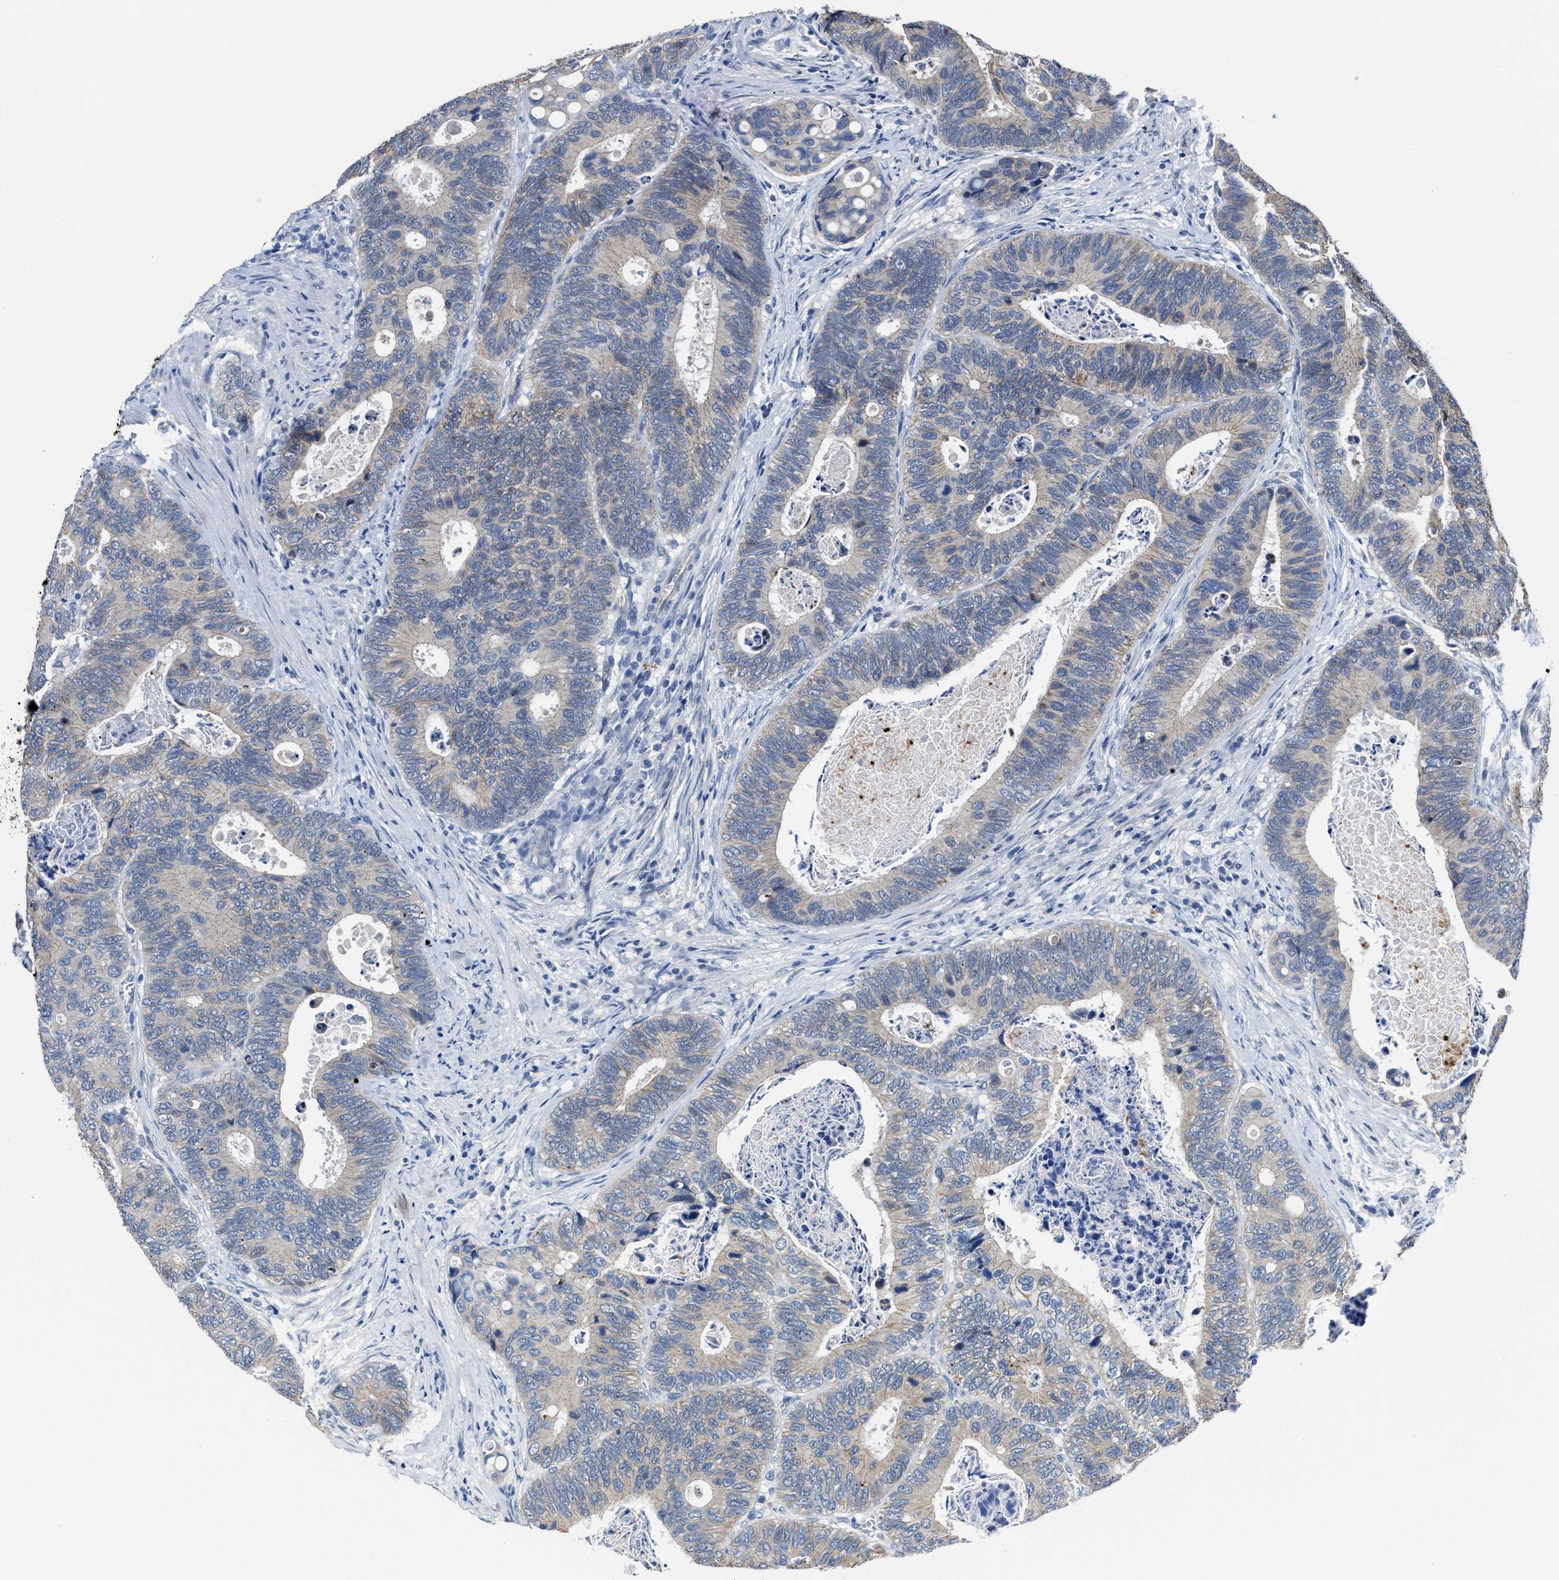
{"staining": {"intensity": "weak", "quantity": "<25%", "location": "cytoplasmic/membranous"}, "tissue": "colorectal cancer", "cell_type": "Tumor cells", "image_type": "cancer", "snomed": [{"axis": "morphology", "description": "Inflammation, NOS"}, {"axis": "morphology", "description": "Adenocarcinoma, NOS"}, {"axis": "topography", "description": "Colon"}], "caption": "Immunohistochemistry (IHC) of colorectal cancer (adenocarcinoma) shows no expression in tumor cells.", "gene": "GHITM", "patient": {"sex": "male", "age": 72}}